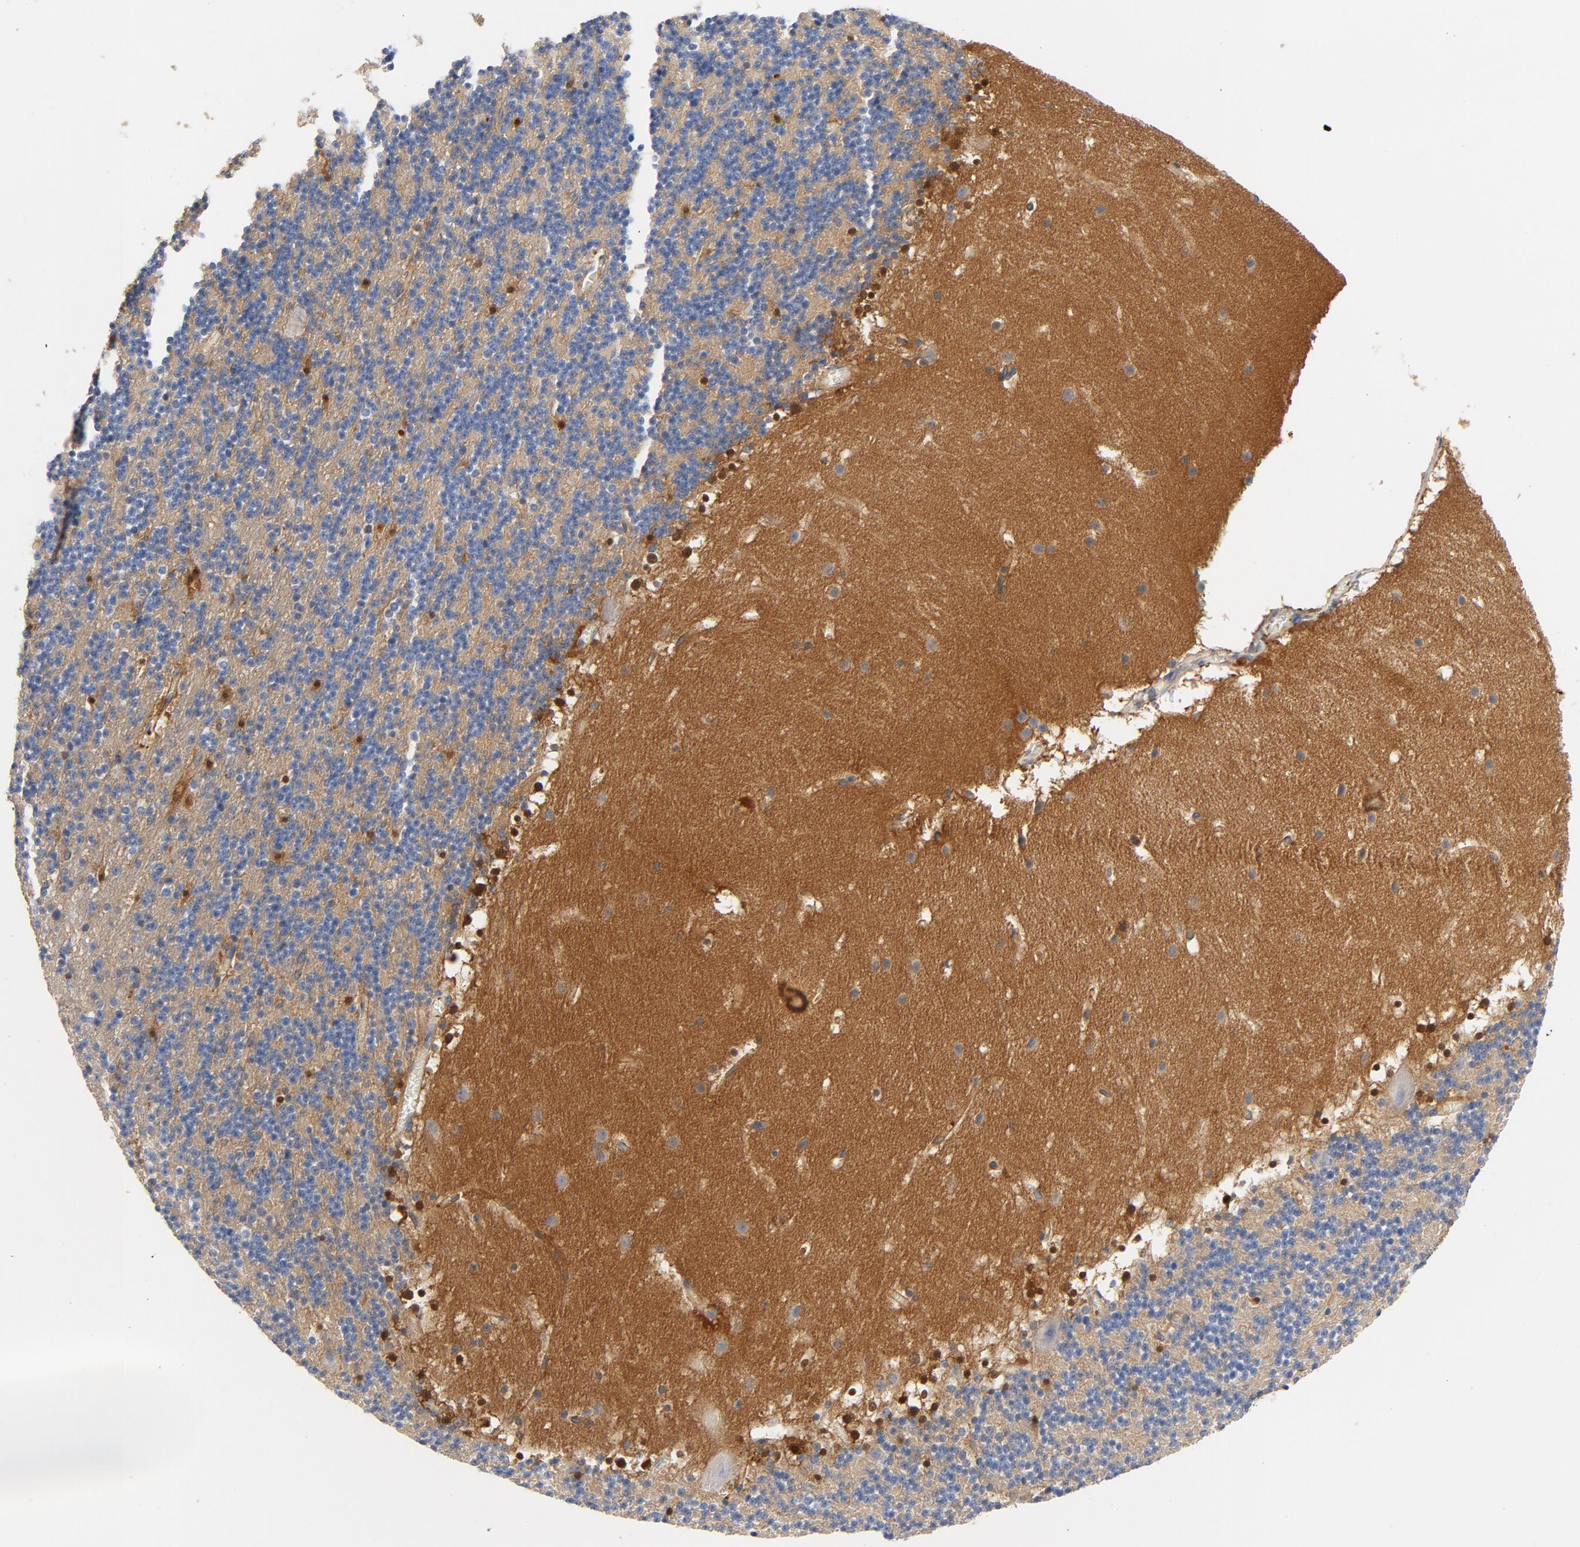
{"staining": {"intensity": "strong", "quantity": "<25%", "location": "nuclear"}, "tissue": "cerebellum", "cell_type": "Cells in granular layer", "image_type": "normal", "snomed": [{"axis": "morphology", "description": "Normal tissue, NOS"}, {"axis": "topography", "description": "Cerebellum"}], "caption": "Unremarkable cerebellum exhibits strong nuclear positivity in approximately <25% of cells in granular layer, visualized by immunohistochemistry. The staining is performed using DAB brown chromogen to label protein expression. The nuclei are counter-stained blue using hematoxylin.", "gene": "SRC", "patient": {"sex": "male", "age": 45}}